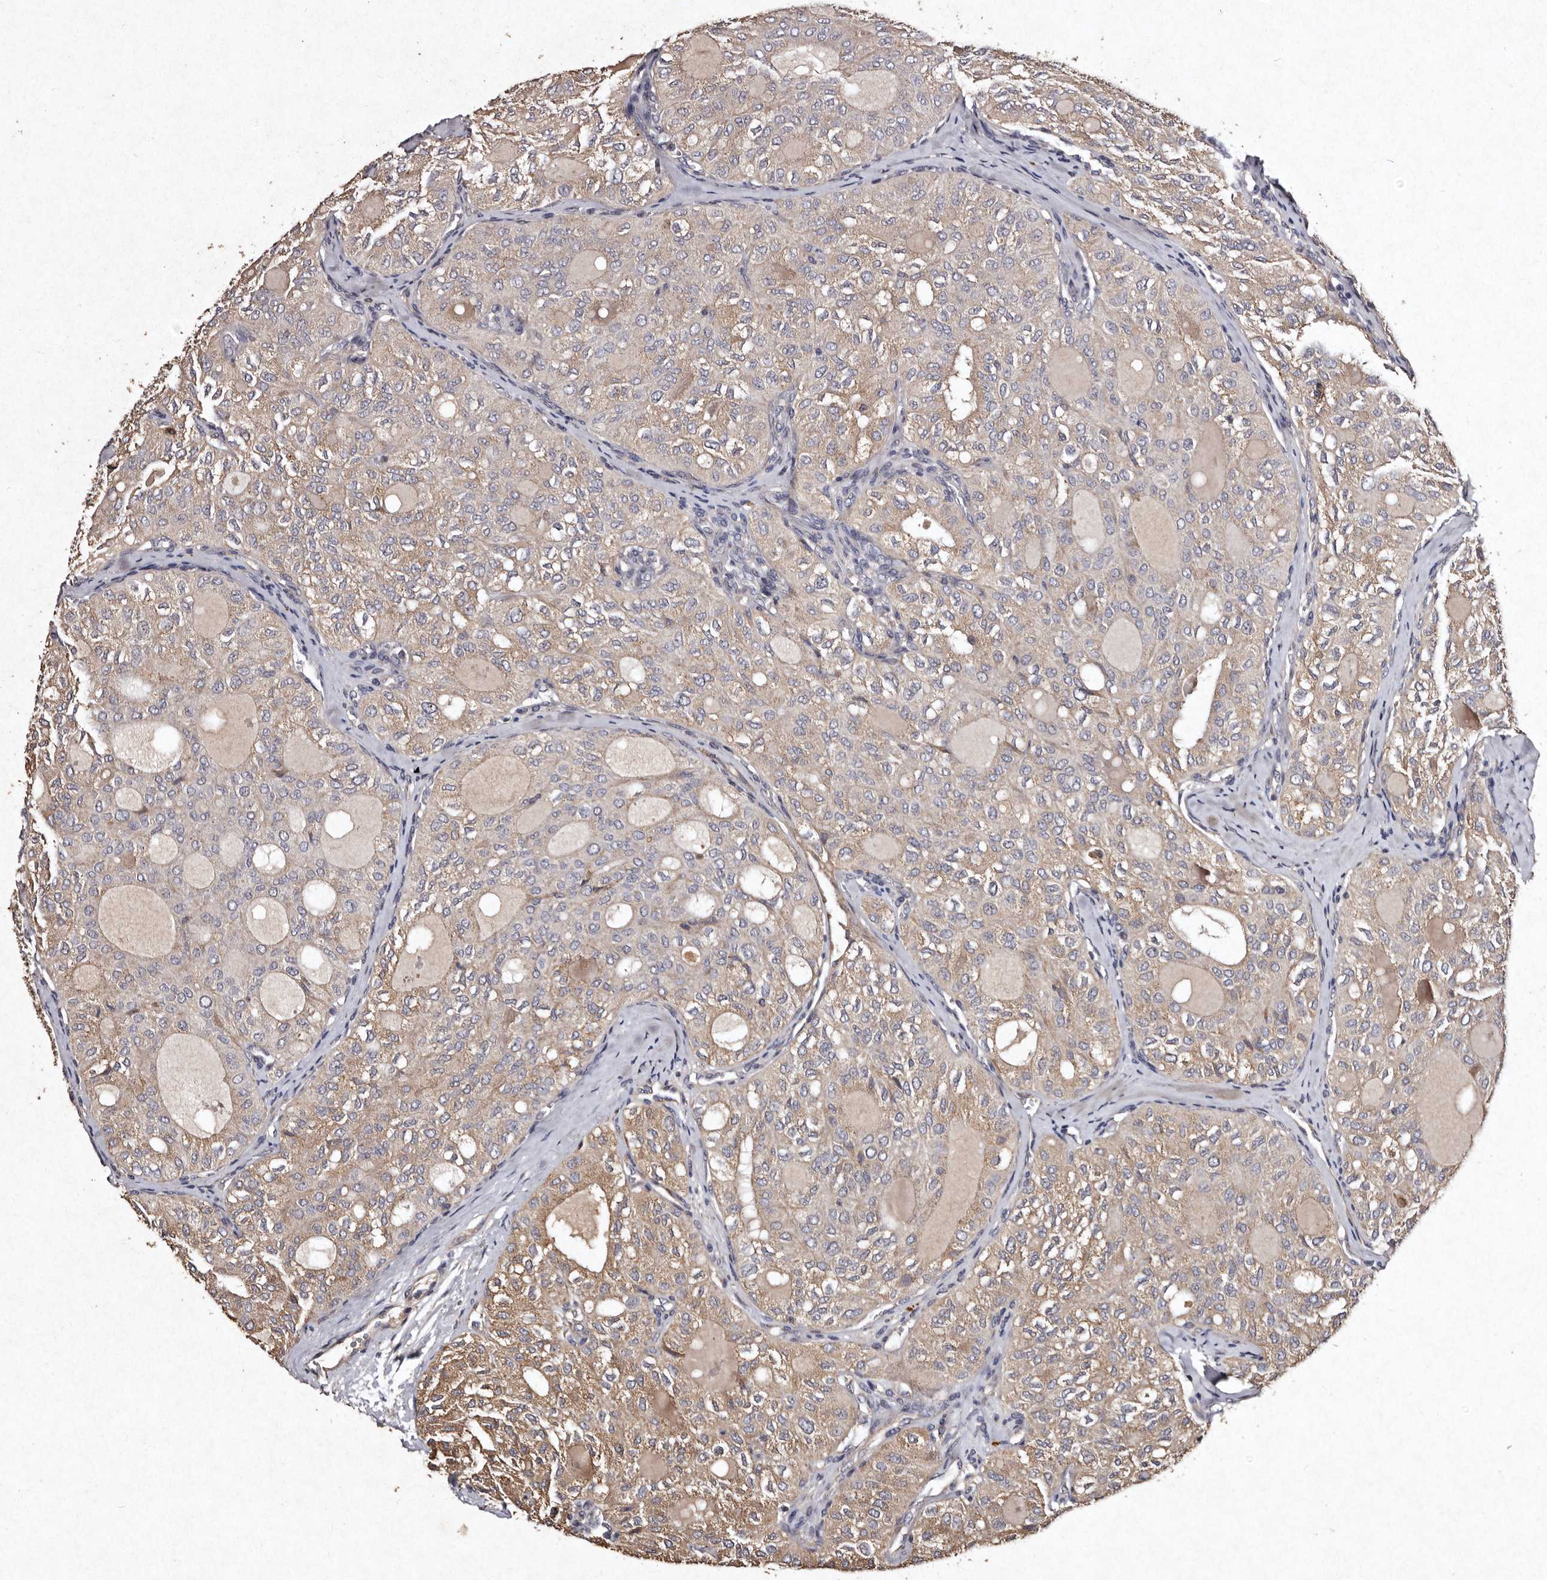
{"staining": {"intensity": "moderate", "quantity": "<25%", "location": "cytoplasmic/membranous"}, "tissue": "thyroid cancer", "cell_type": "Tumor cells", "image_type": "cancer", "snomed": [{"axis": "morphology", "description": "Follicular adenoma carcinoma, NOS"}, {"axis": "topography", "description": "Thyroid gland"}], "caption": "IHC (DAB) staining of thyroid follicular adenoma carcinoma displays moderate cytoplasmic/membranous protein expression in about <25% of tumor cells.", "gene": "TFB1M", "patient": {"sex": "male", "age": 75}}